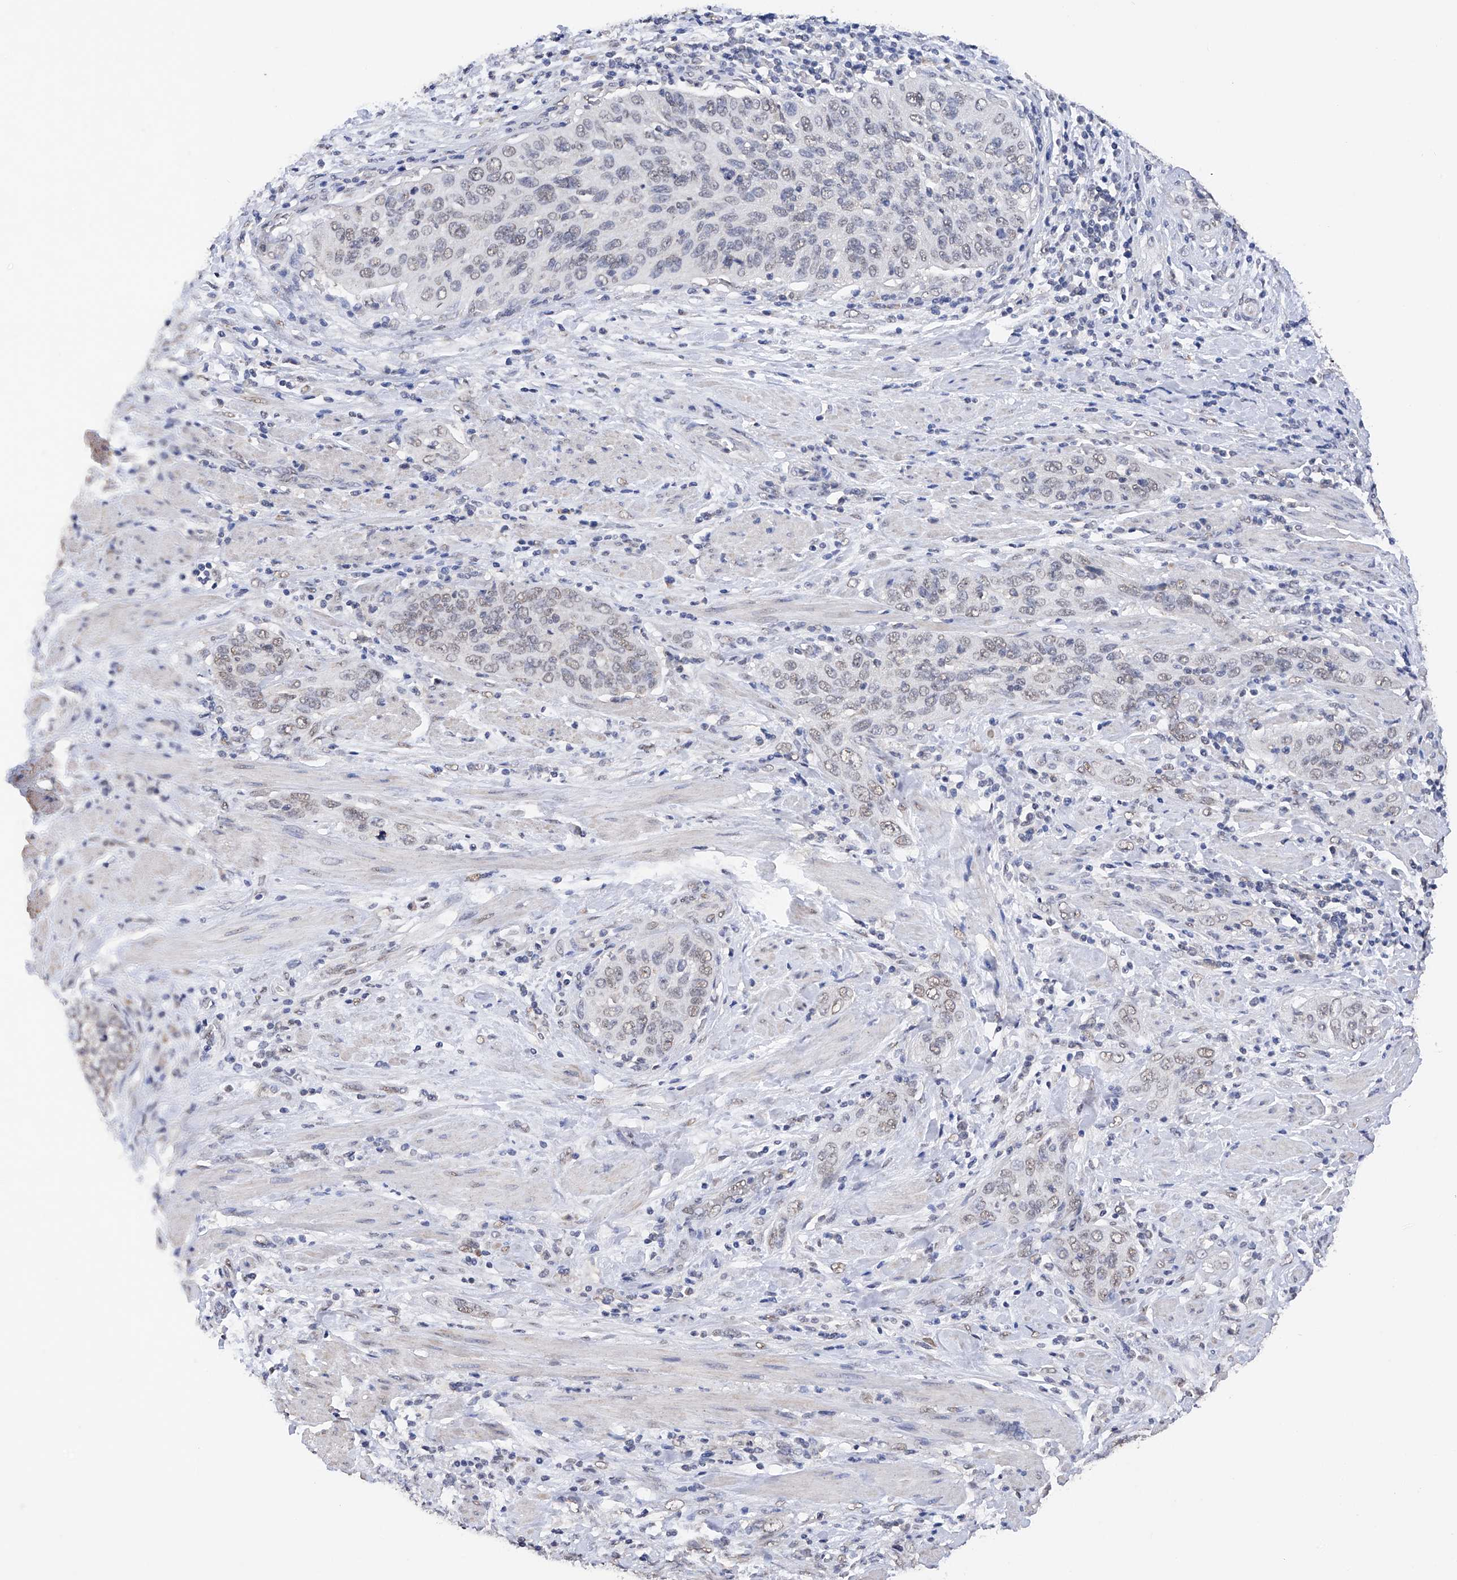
{"staining": {"intensity": "weak", "quantity": "<25%", "location": "nuclear"}, "tissue": "cervical cancer", "cell_type": "Tumor cells", "image_type": "cancer", "snomed": [{"axis": "morphology", "description": "Squamous cell carcinoma, NOS"}, {"axis": "topography", "description": "Cervix"}], "caption": "DAB immunohistochemical staining of human cervical squamous cell carcinoma shows no significant positivity in tumor cells.", "gene": "DMAP1", "patient": {"sex": "female", "age": 60}}